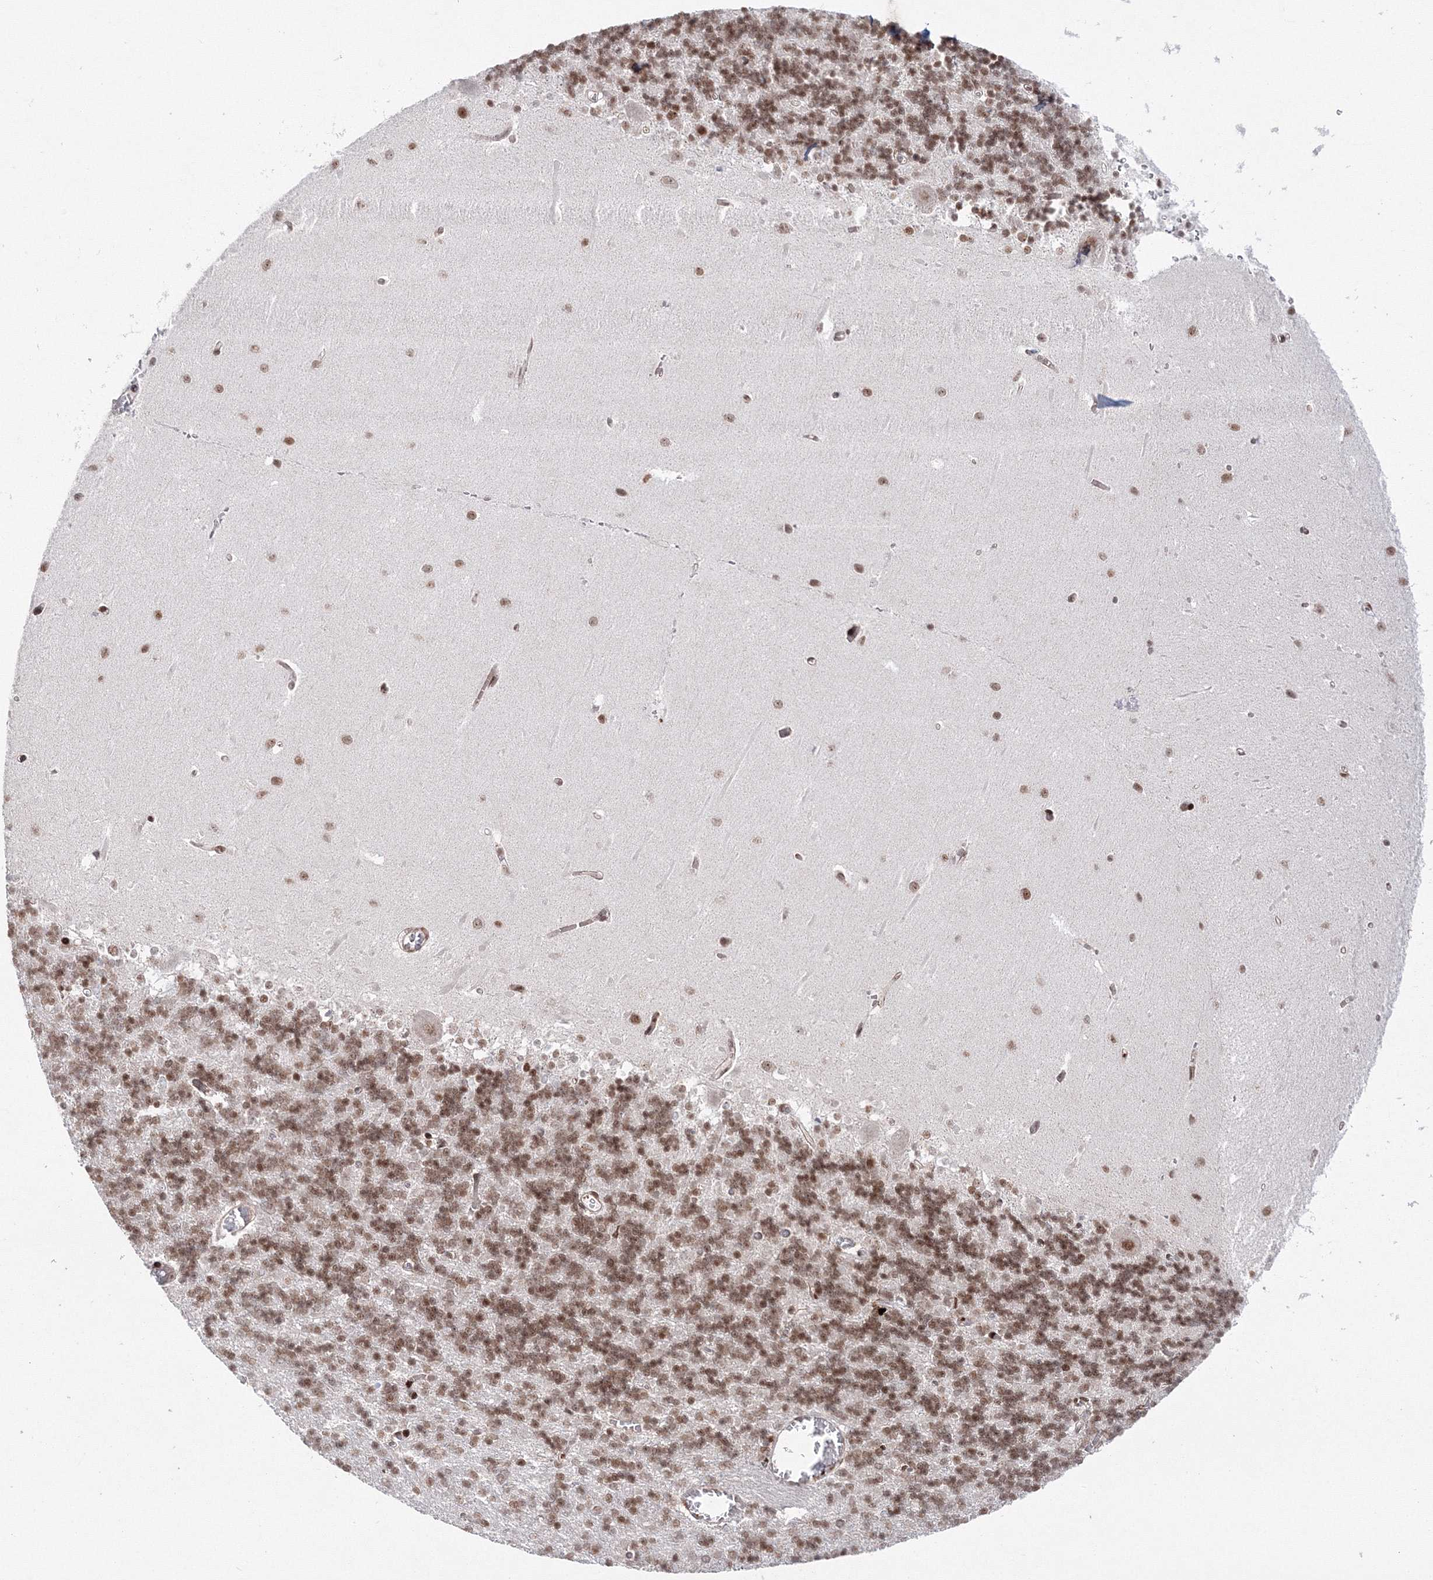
{"staining": {"intensity": "moderate", "quantity": "25%-75%", "location": "nuclear"}, "tissue": "cerebellum", "cell_type": "Cells in granular layer", "image_type": "normal", "snomed": [{"axis": "morphology", "description": "Normal tissue, NOS"}, {"axis": "topography", "description": "Cerebellum"}], "caption": "A high-resolution photomicrograph shows immunohistochemistry (IHC) staining of normal cerebellum, which reveals moderate nuclear staining in about 25%-75% of cells in granular layer.", "gene": "LIG1", "patient": {"sex": "male", "age": 37}}